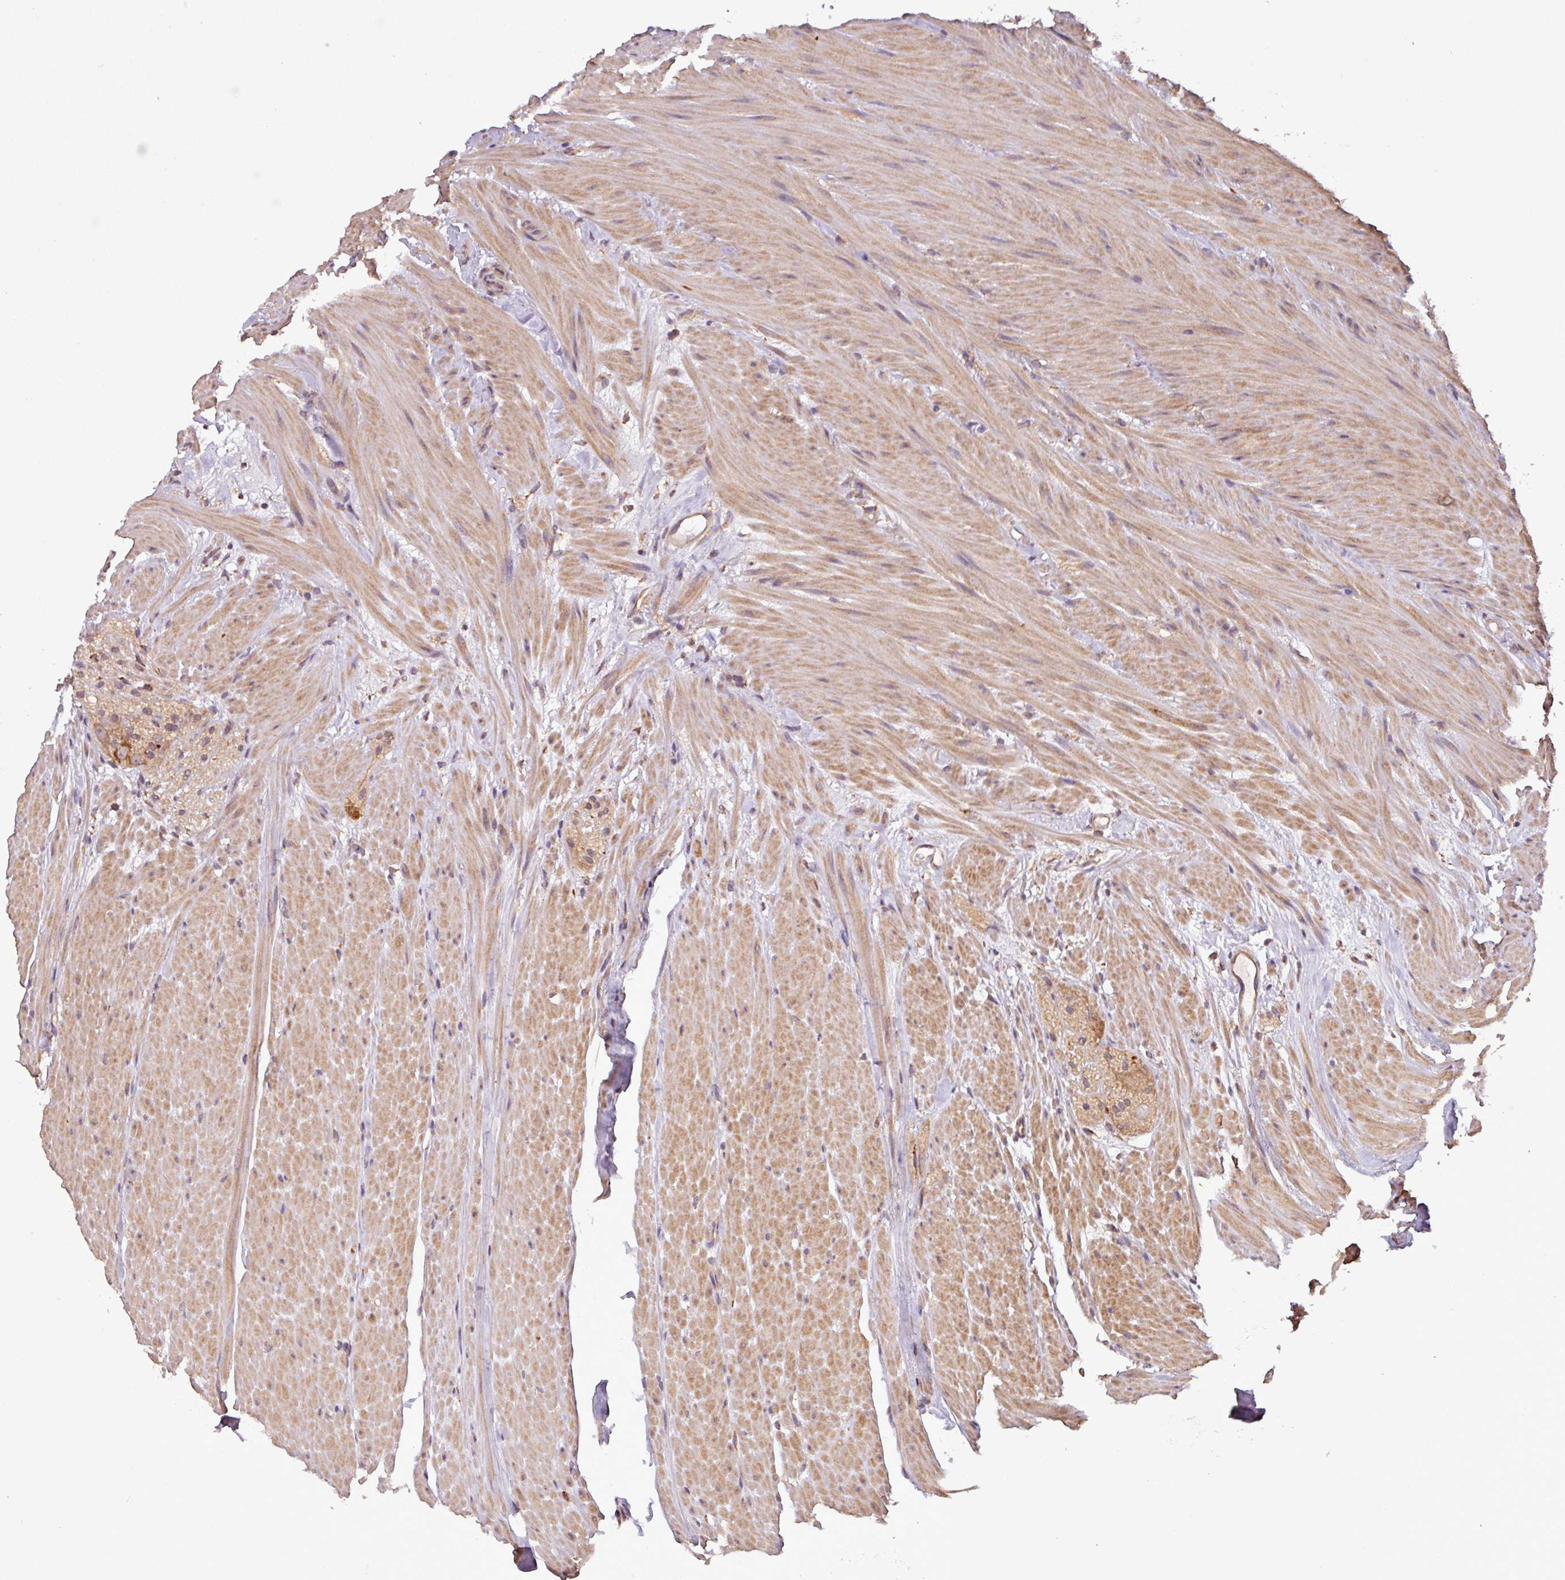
{"staining": {"intensity": "moderate", "quantity": ">75%", "location": "cytoplasmic/membranous"}, "tissue": "colon", "cell_type": "Endothelial cells", "image_type": "normal", "snomed": [{"axis": "morphology", "description": "Normal tissue, NOS"}, {"axis": "topography", "description": "Colon"}], "caption": "Protein analysis of unremarkable colon demonstrates moderate cytoplasmic/membranous staining in about >75% of endothelial cells.", "gene": "MCTP2", "patient": {"sex": "female", "age": 82}}